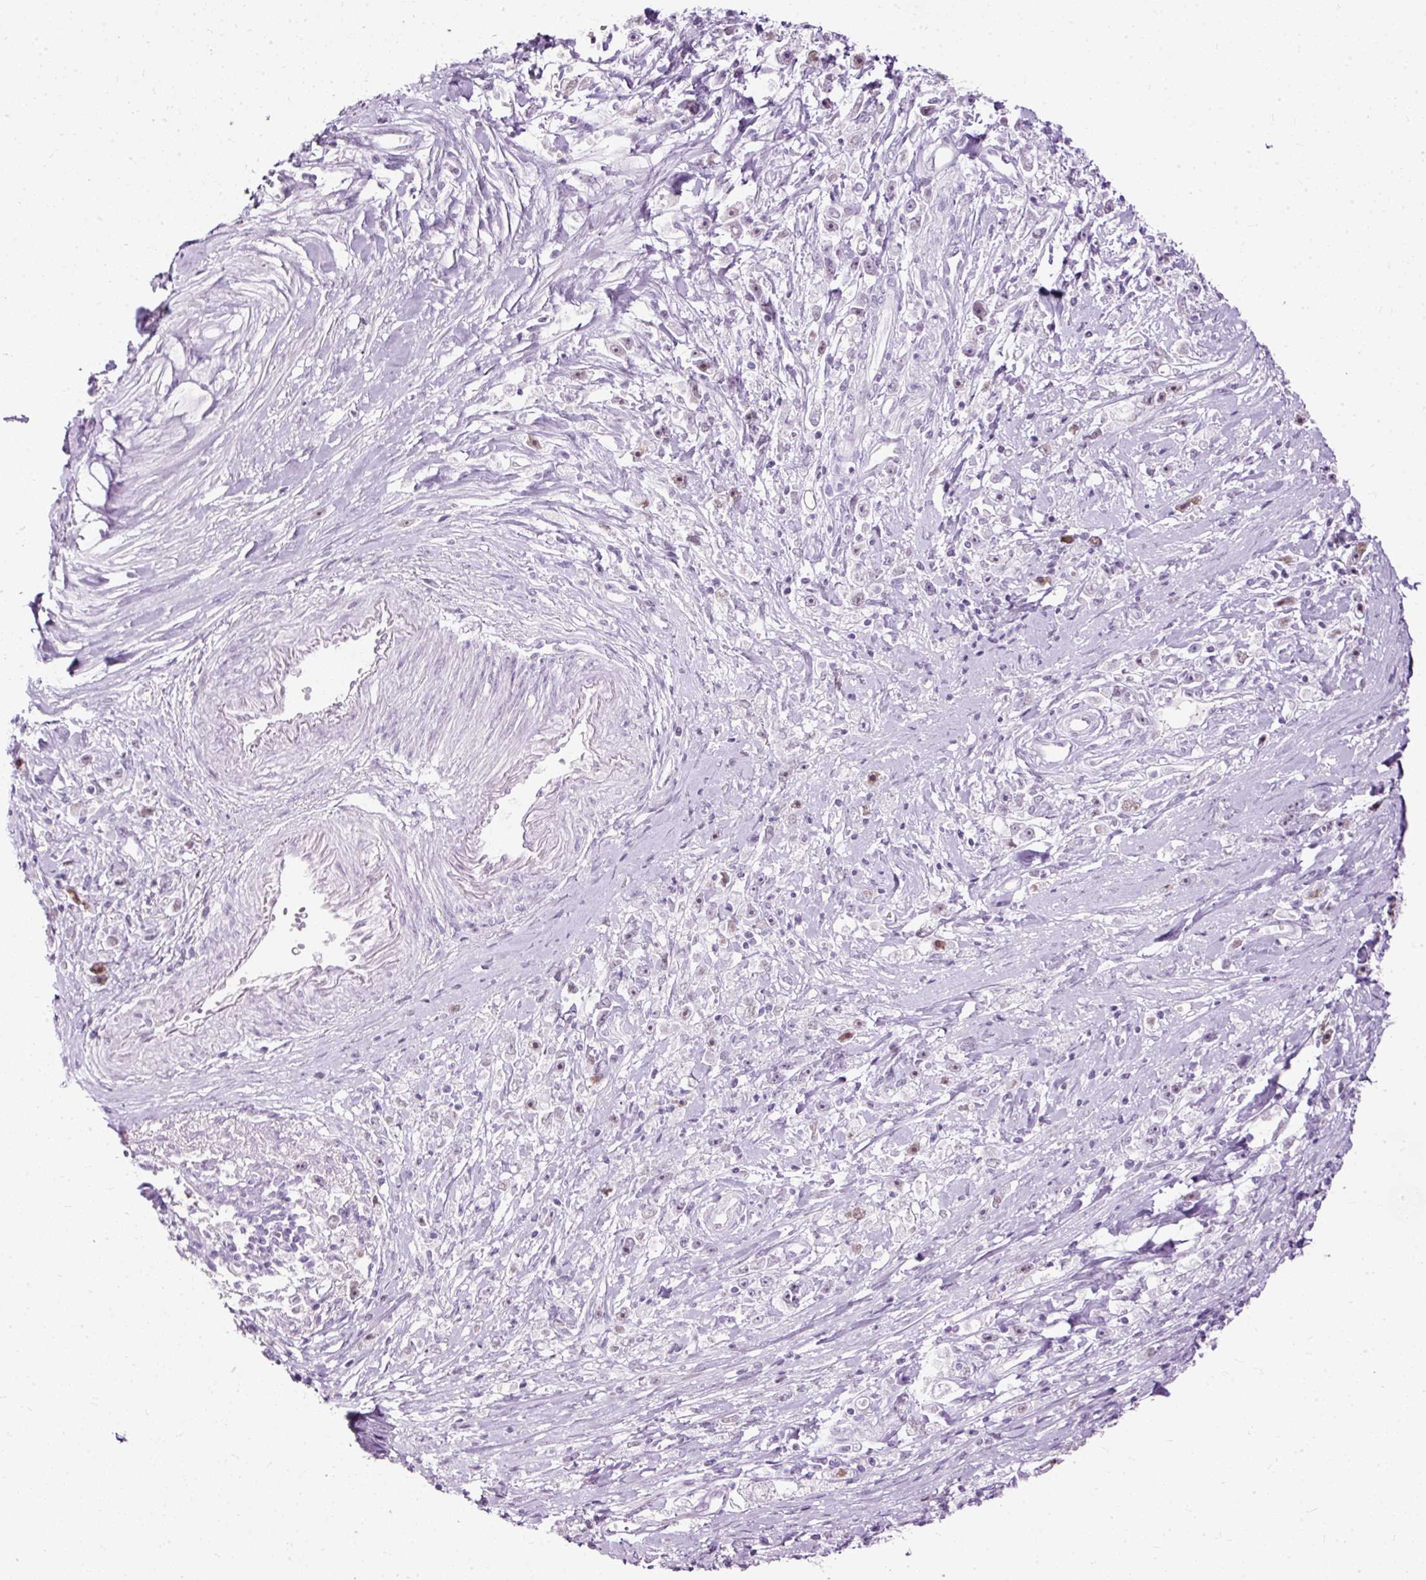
{"staining": {"intensity": "weak", "quantity": "25%-75%", "location": "nuclear"}, "tissue": "stomach cancer", "cell_type": "Tumor cells", "image_type": "cancer", "snomed": [{"axis": "morphology", "description": "Adenocarcinoma, NOS"}, {"axis": "topography", "description": "Stomach"}], "caption": "A histopathology image of human adenocarcinoma (stomach) stained for a protein demonstrates weak nuclear brown staining in tumor cells.", "gene": "PDE6B", "patient": {"sex": "female", "age": 59}}